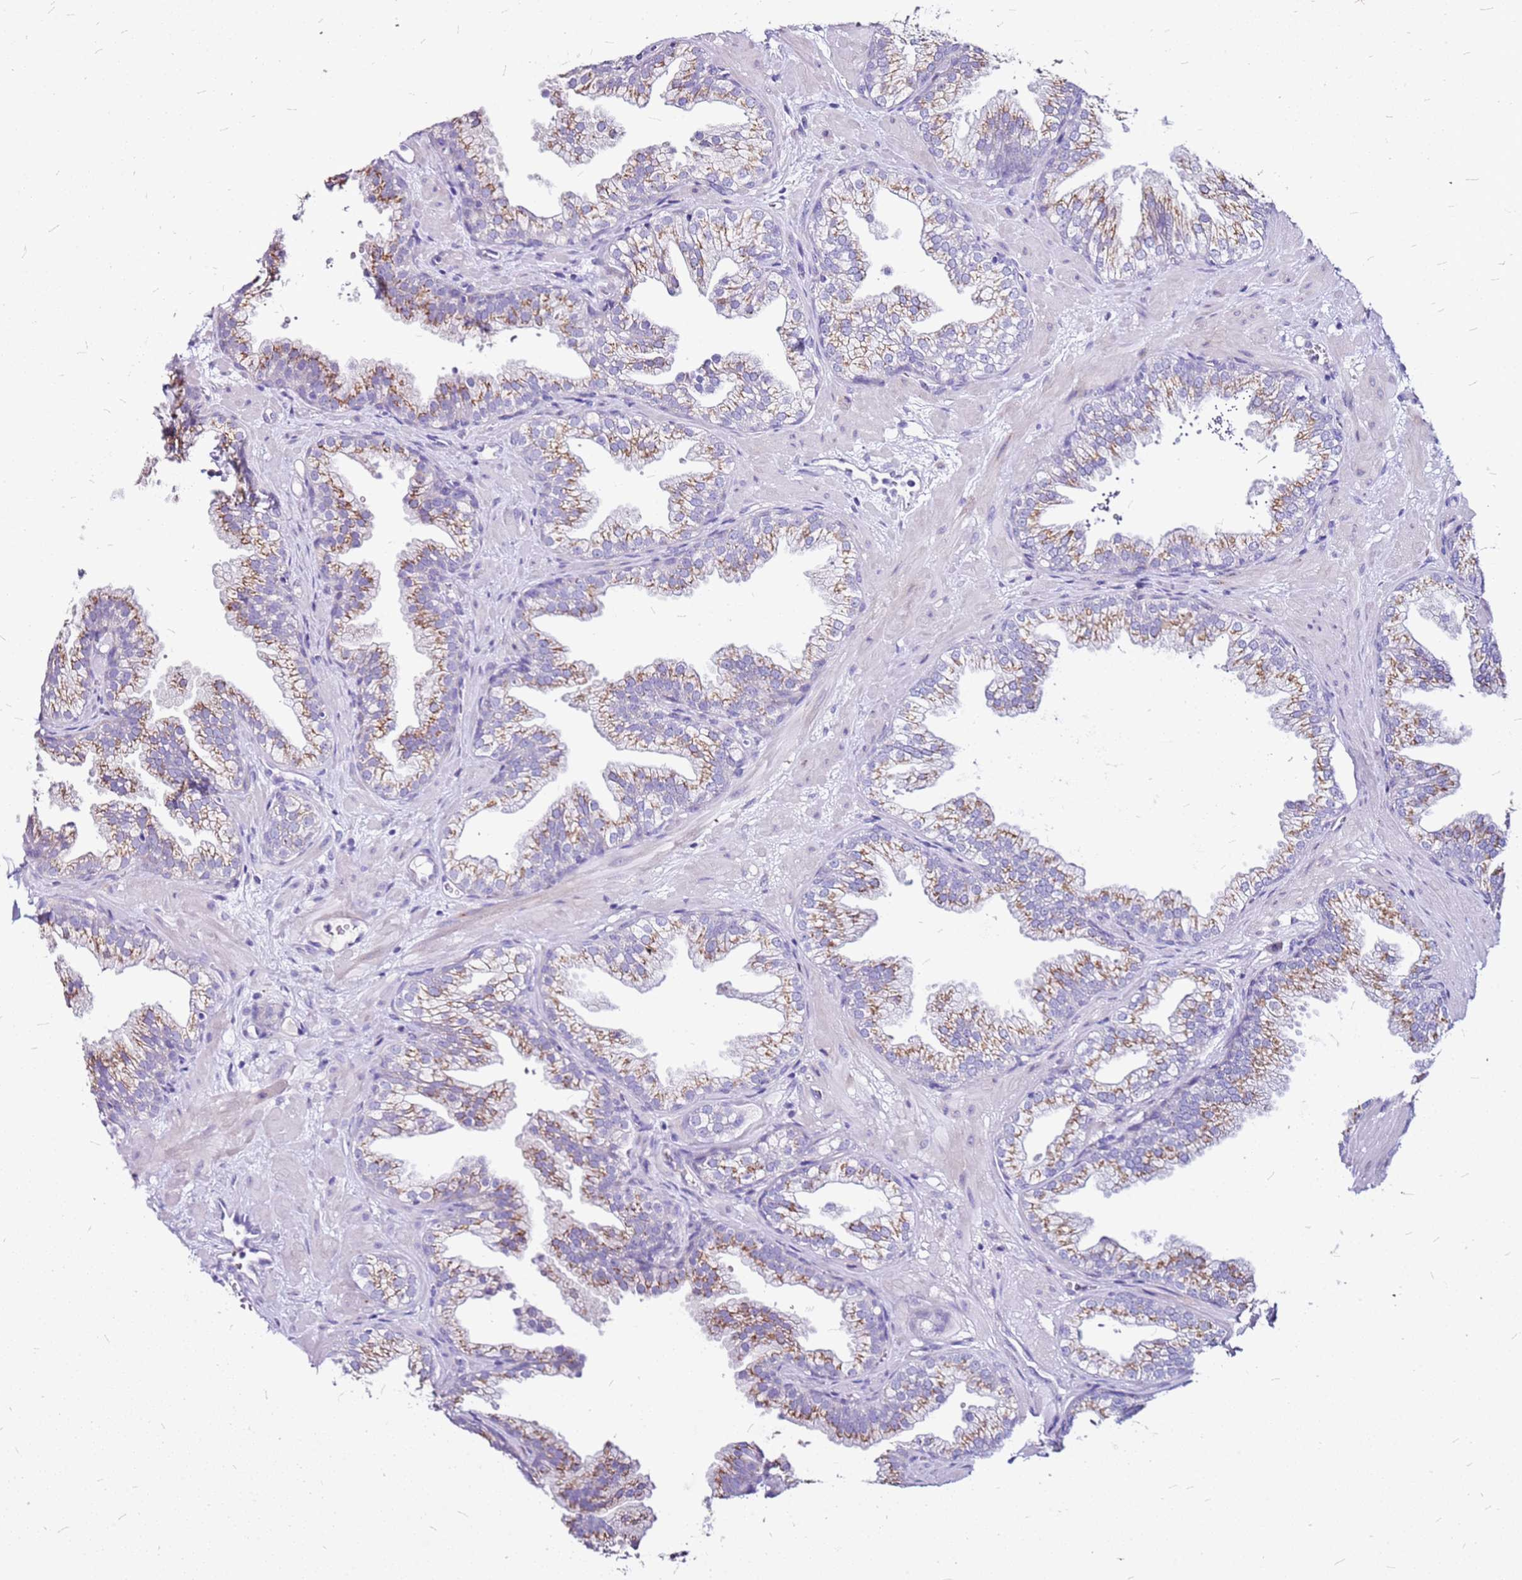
{"staining": {"intensity": "moderate", "quantity": ">75%", "location": "cytoplasmic/membranous"}, "tissue": "prostate", "cell_type": "Glandular cells", "image_type": "normal", "snomed": [{"axis": "morphology", "description": "Normal tissue, NOS"}, {"axis": "topography", "description": "Prostate"}], "caption": "IHC (DAB (3,3'-diaminobenzidine)) staining of normal human prostate demonstrates moderate cytoplasmic/membranous protein staining in about >75% of glandular cells. Nuclei are stained in blue.", "gene": "CASD1", "patient": {"sex": "male", "age": 37}}